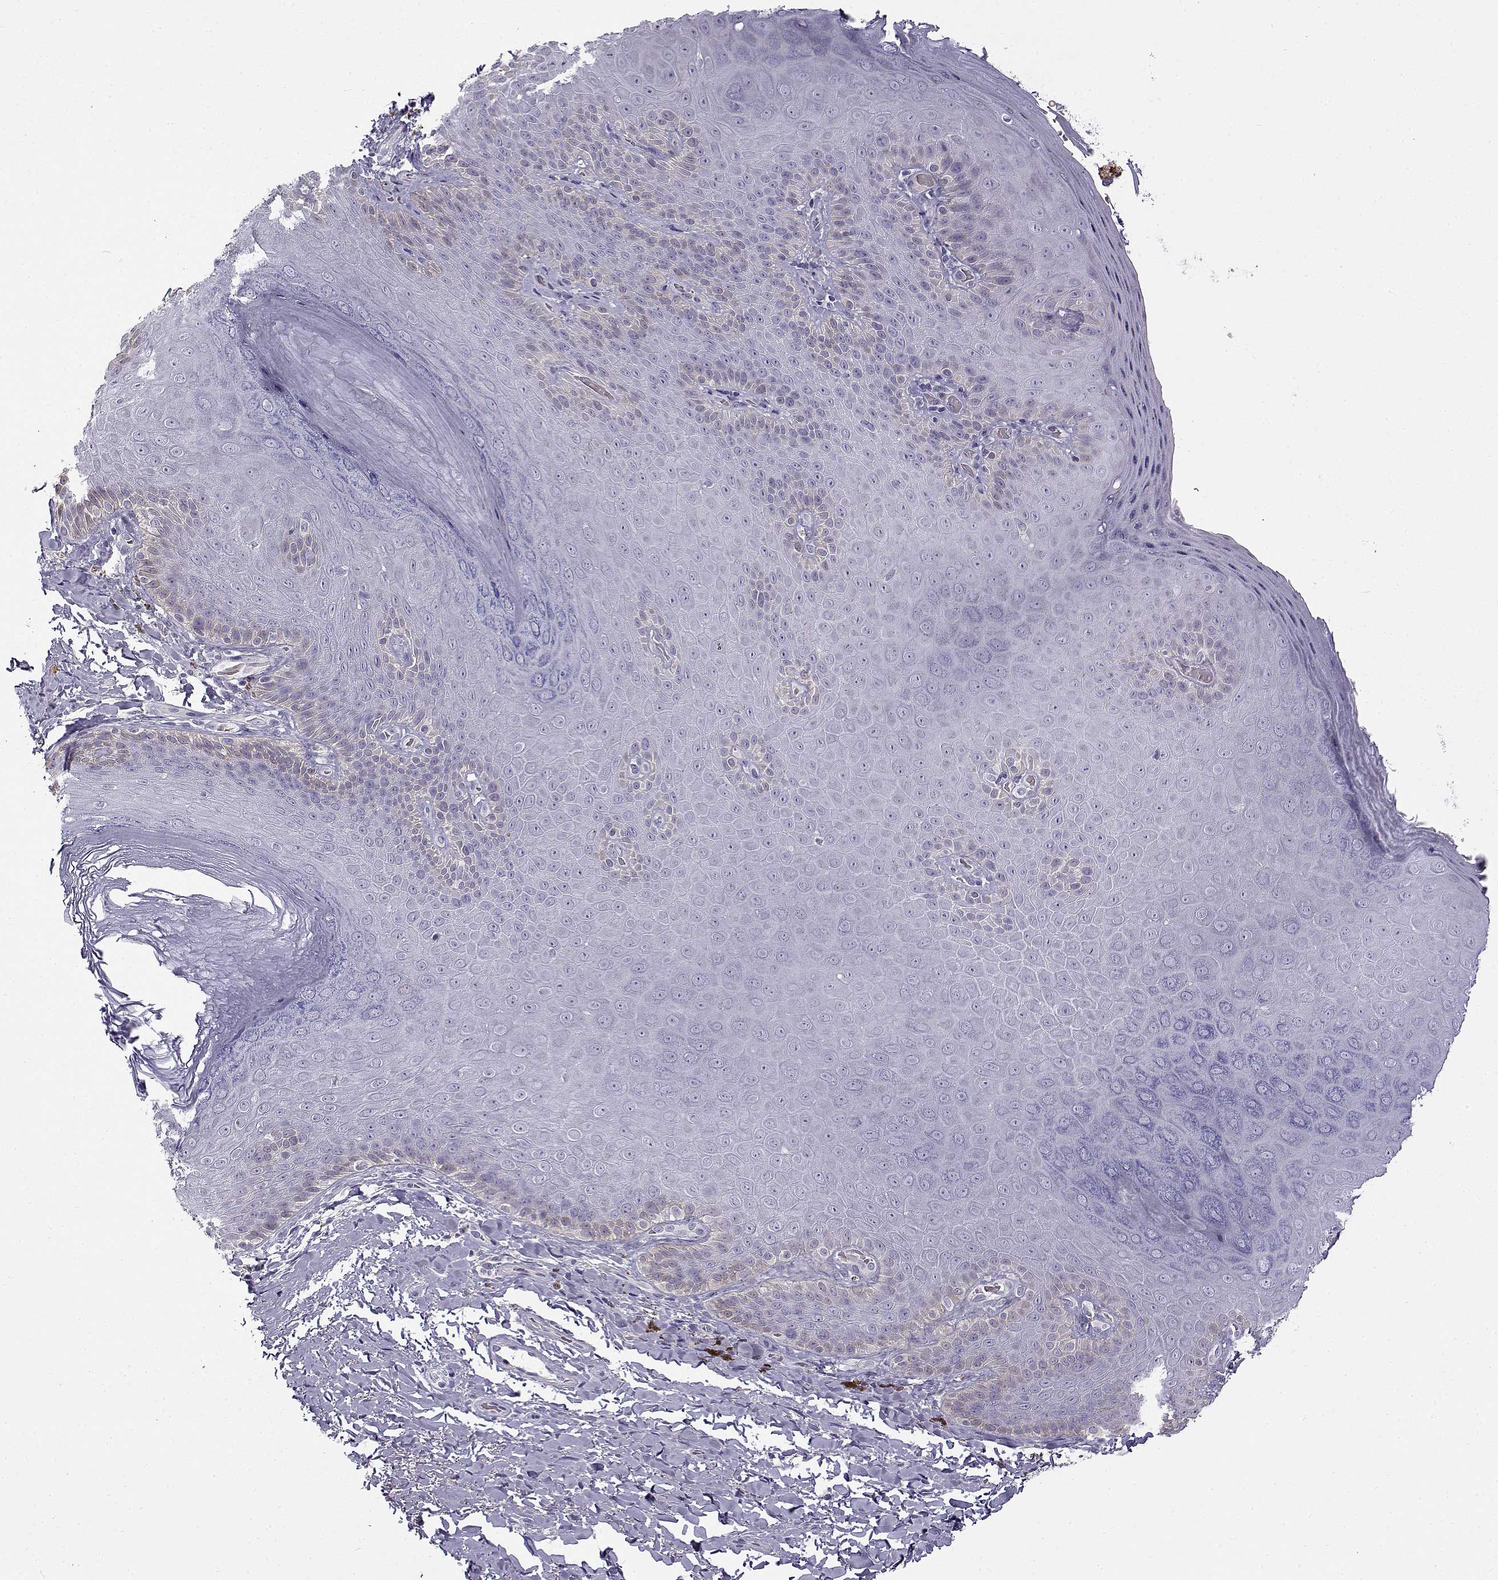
{"staining": {"intensity": "negative", "quantity": "none", "location": "none"}, "tissue": "skin", "cell_type": "Epidermal cells", "image_type": "normal", "snomed": [{"axis": "morphology", "description": "Normal tissue, NOS"}, {"axis": "topography", "description": "Anal"}], "caption": "DAB (3,3'-diaminobenzidine) immunohistochemical staining of normal skin displays no significant positivity in epidermal cells. (Immunohistochemistry (ihc), brightfield microscopy, high magnification).", "gene": "UCP3", "patient": {"sex": "male", "age": 53}}